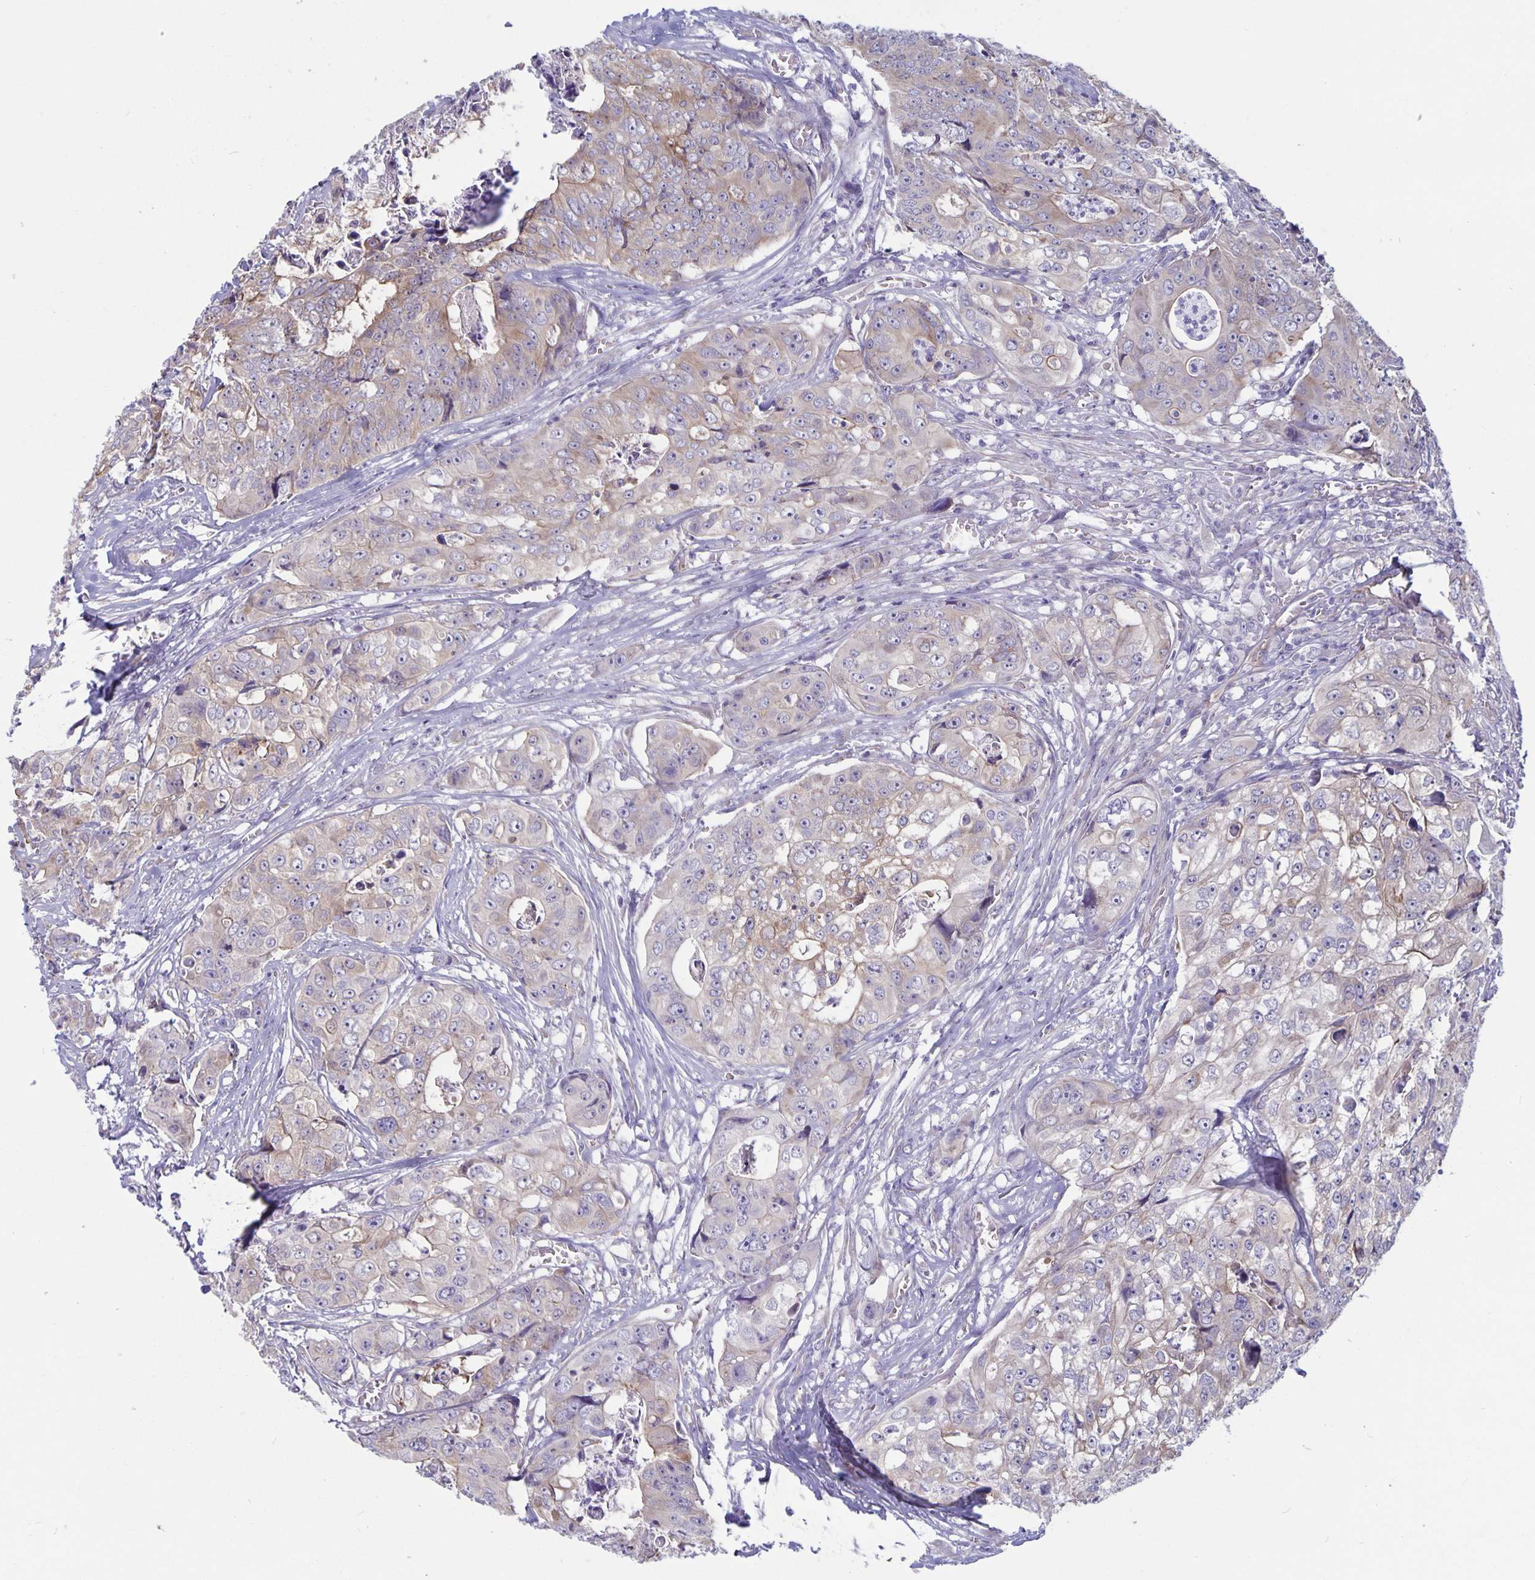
{"staining": {"intensity": "weak", "quantity": "<25%", "location": "cytoplasmic/membranous"}, "tissue": "colorectal cancer", "cell_type": "Tumor cells", "image_type": "cancer", "snomed": [{"axis": "morphology", "description": "Adenocarcinoma, NOS"}, {"axis": "topography", "description": "Rectum"}], "caption": "Immunohistochemistry of human colorectal cancer (adenocarcinoma) demonstrates no expression in tumor cells.", "gene": "PLCB3", "patient": {"sex": "female", "age": 62}}